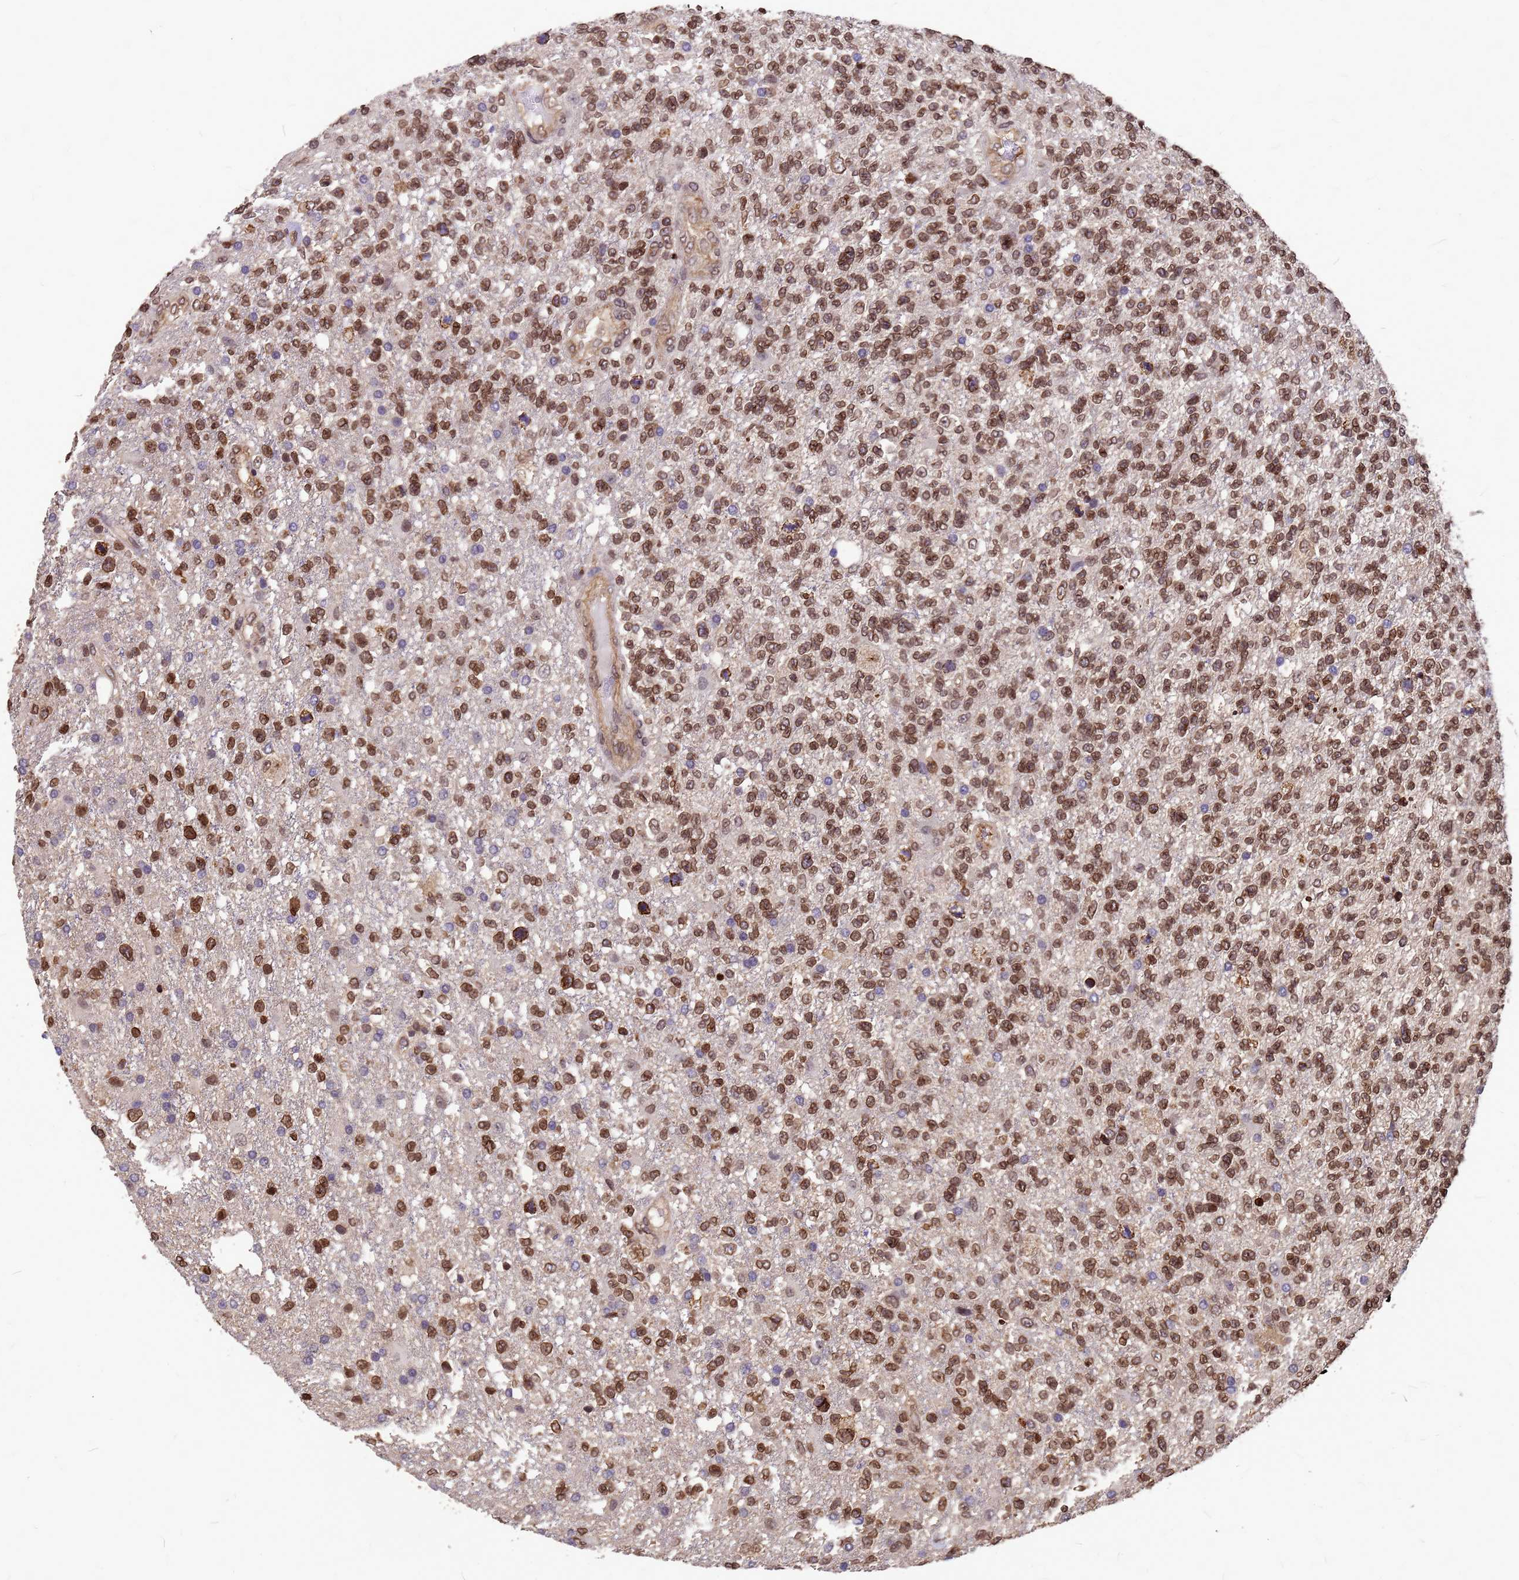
{"staining": {"intensity": "moderate", "quantity": ">75%", "location": "nuclear"}, "tissue": "glioma", "cell_type": "Tumor cells", "image_type": "cancer", "snomed": [{"axis": "morphology", "description": "Glioma, malignant, High grade"}, {"axis": "topography", "description": "Brain"}], "caption": "The immunohistochemical stain labels moderate nuclear positivity in tumor cells of malignant high-grade glioma tissue.", "gene": "C1orf35", "patient": {"sex": "male", "age": 56}}